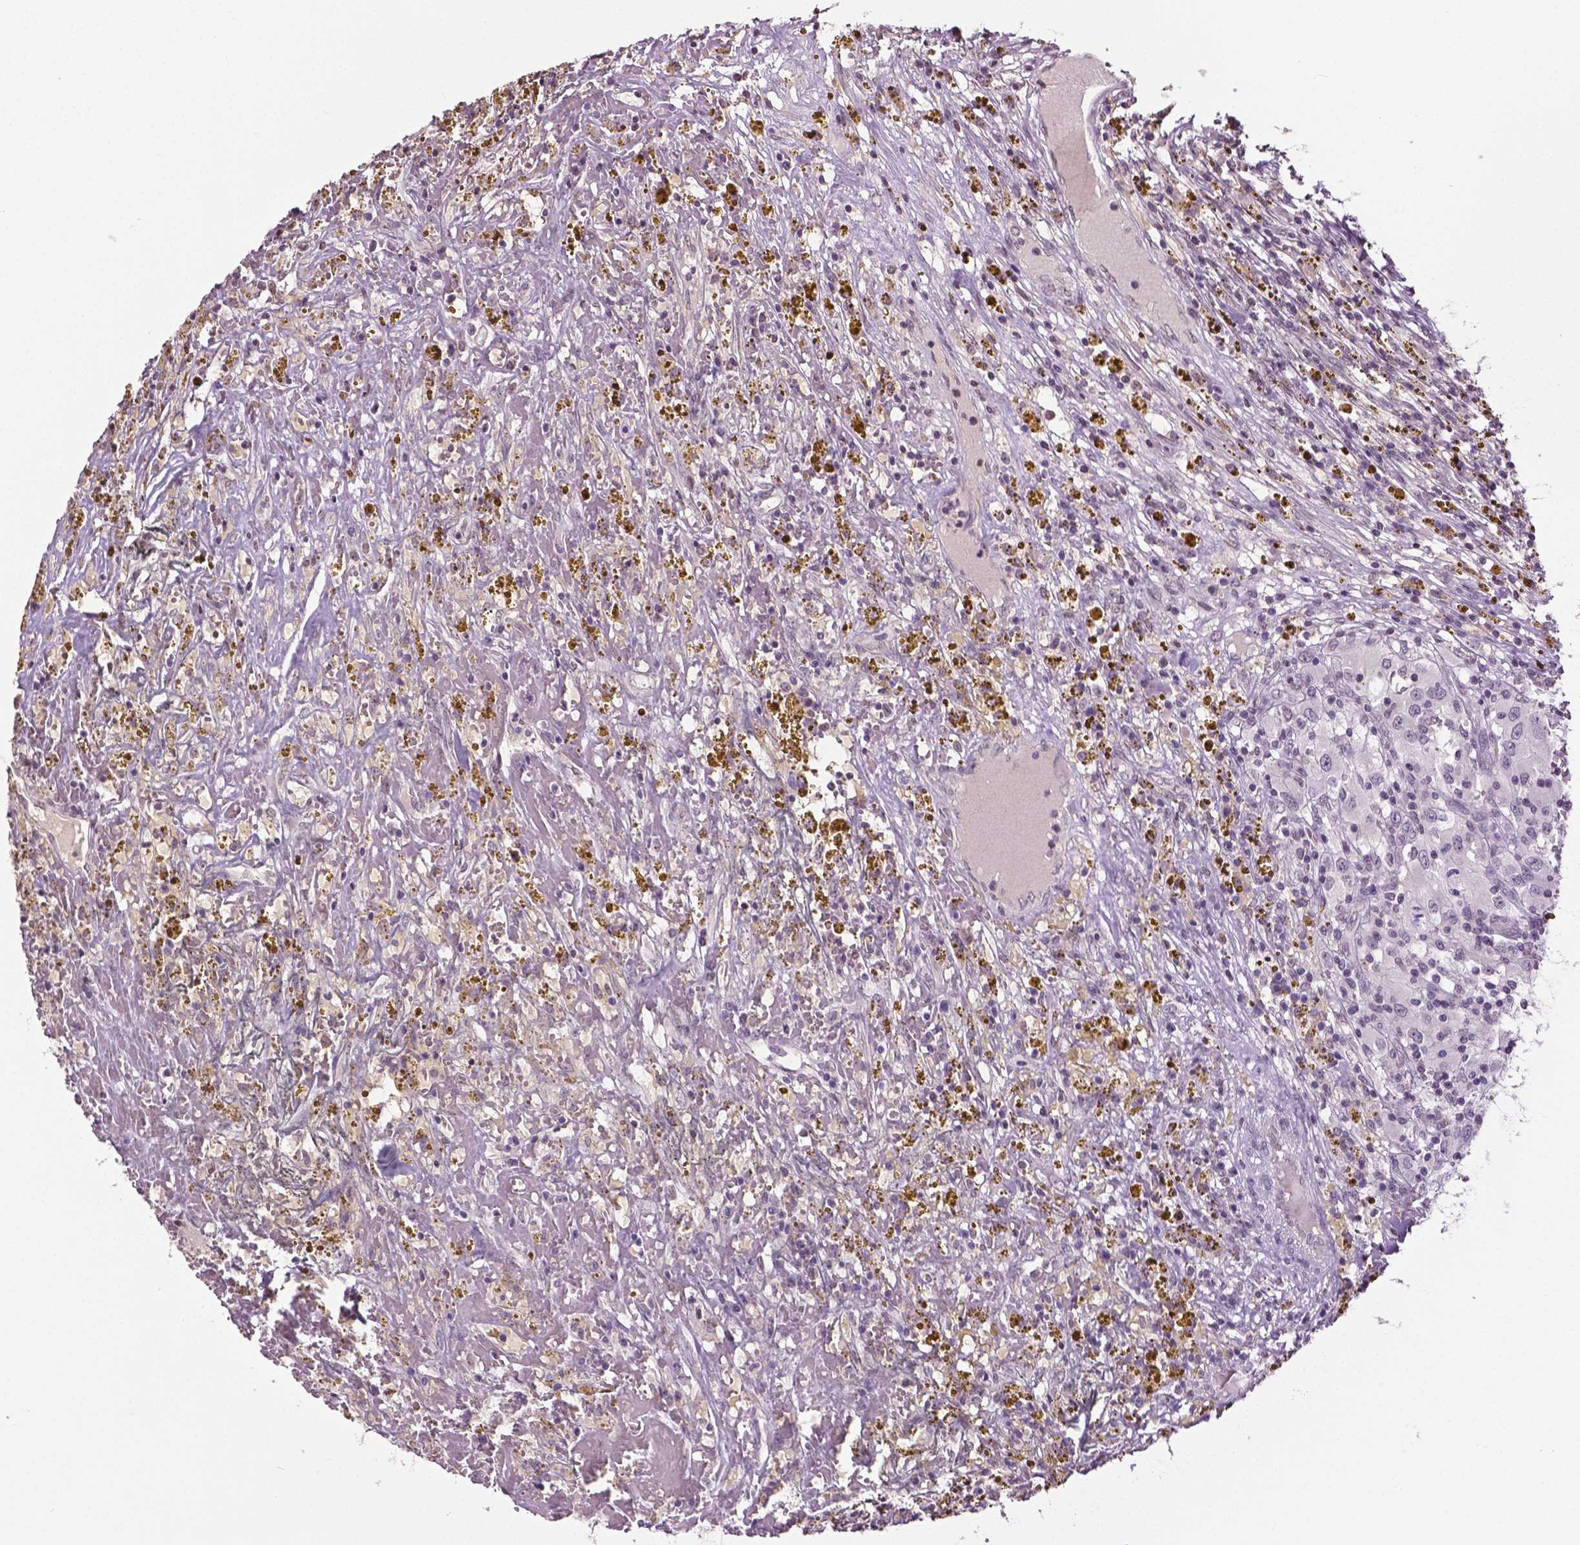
{"staining": {"intensity": "negative", "quantity": "none", "location": "none"}, "tissue": "renal cancer", "cell_type": "Tumor cells", "image_type": "cancer", "snomed": [{"axis": "morphology", "description": "Adenocarcinoma, NOS"}, {"axis": "topography", "description": "Kidney"}], "caption": "This is an immunohistochemistry (IHC) micrograph of human renal cancer. There is no staining in tumor cells.", "gene": "DLX5", "patient": {"sex": "female", "age": 67}}